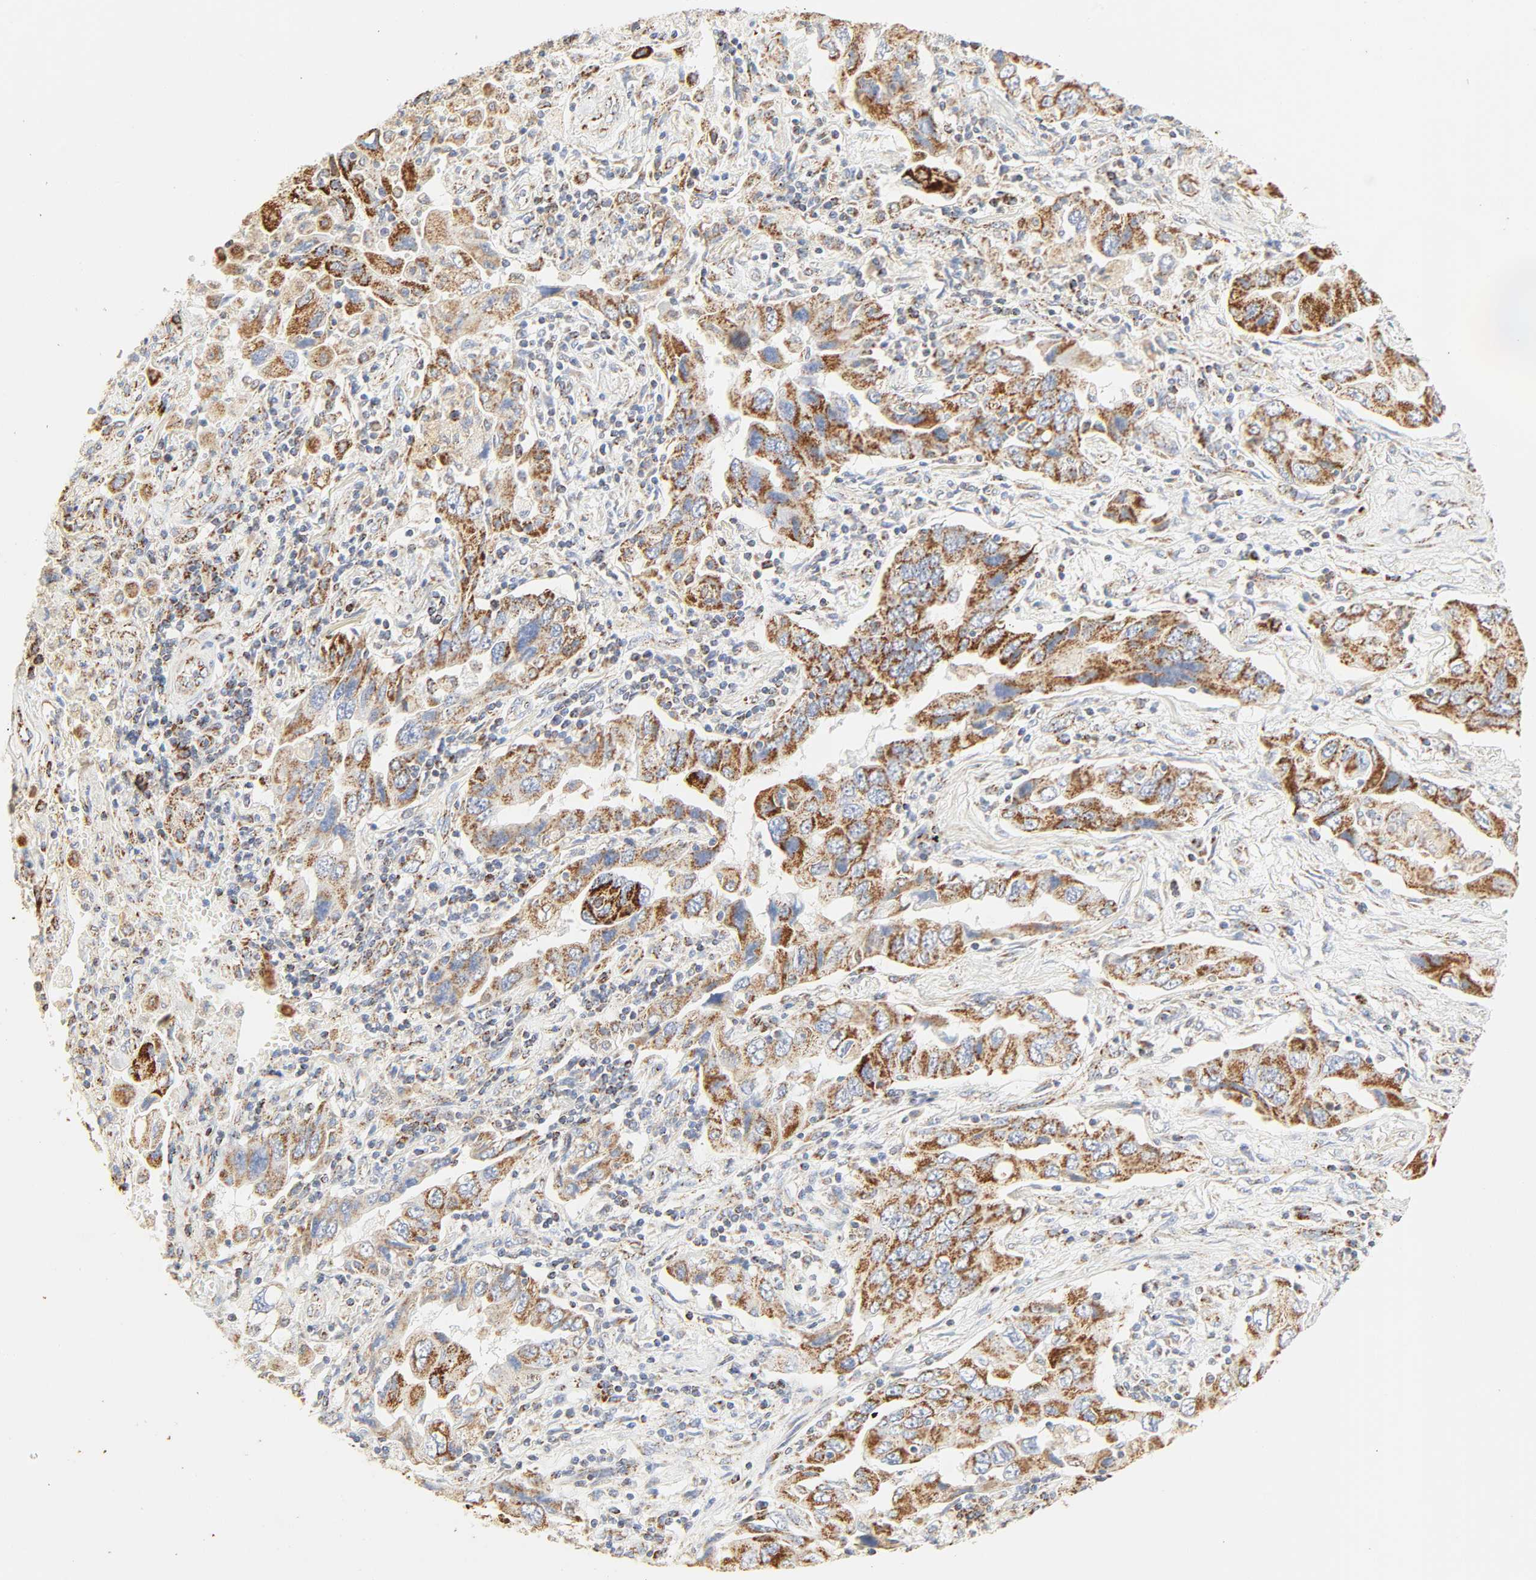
{"staining": {"intensity": "moderate", "quantity": ">75%", "location": "cytoplasmic/membranous"}, "tissue": "lung cancer", "cell_type": "Tumor cells", "image_type": "cancer", "snomed": [{"axis": "morphology", "description": "Adenocarcinoma, NOS"}, {"axis": "topography", "description": "Lung"}], "caption": "A histopathology image of lung cancer stained for a protein shows moderate cytoplasmic/membranous brown staining in tumor cells. The protein of interest is shown in brown color, while the nuclei are stained blue.", "gene": "ACAT1", "patient": {"sex": "female", "age": 65}}